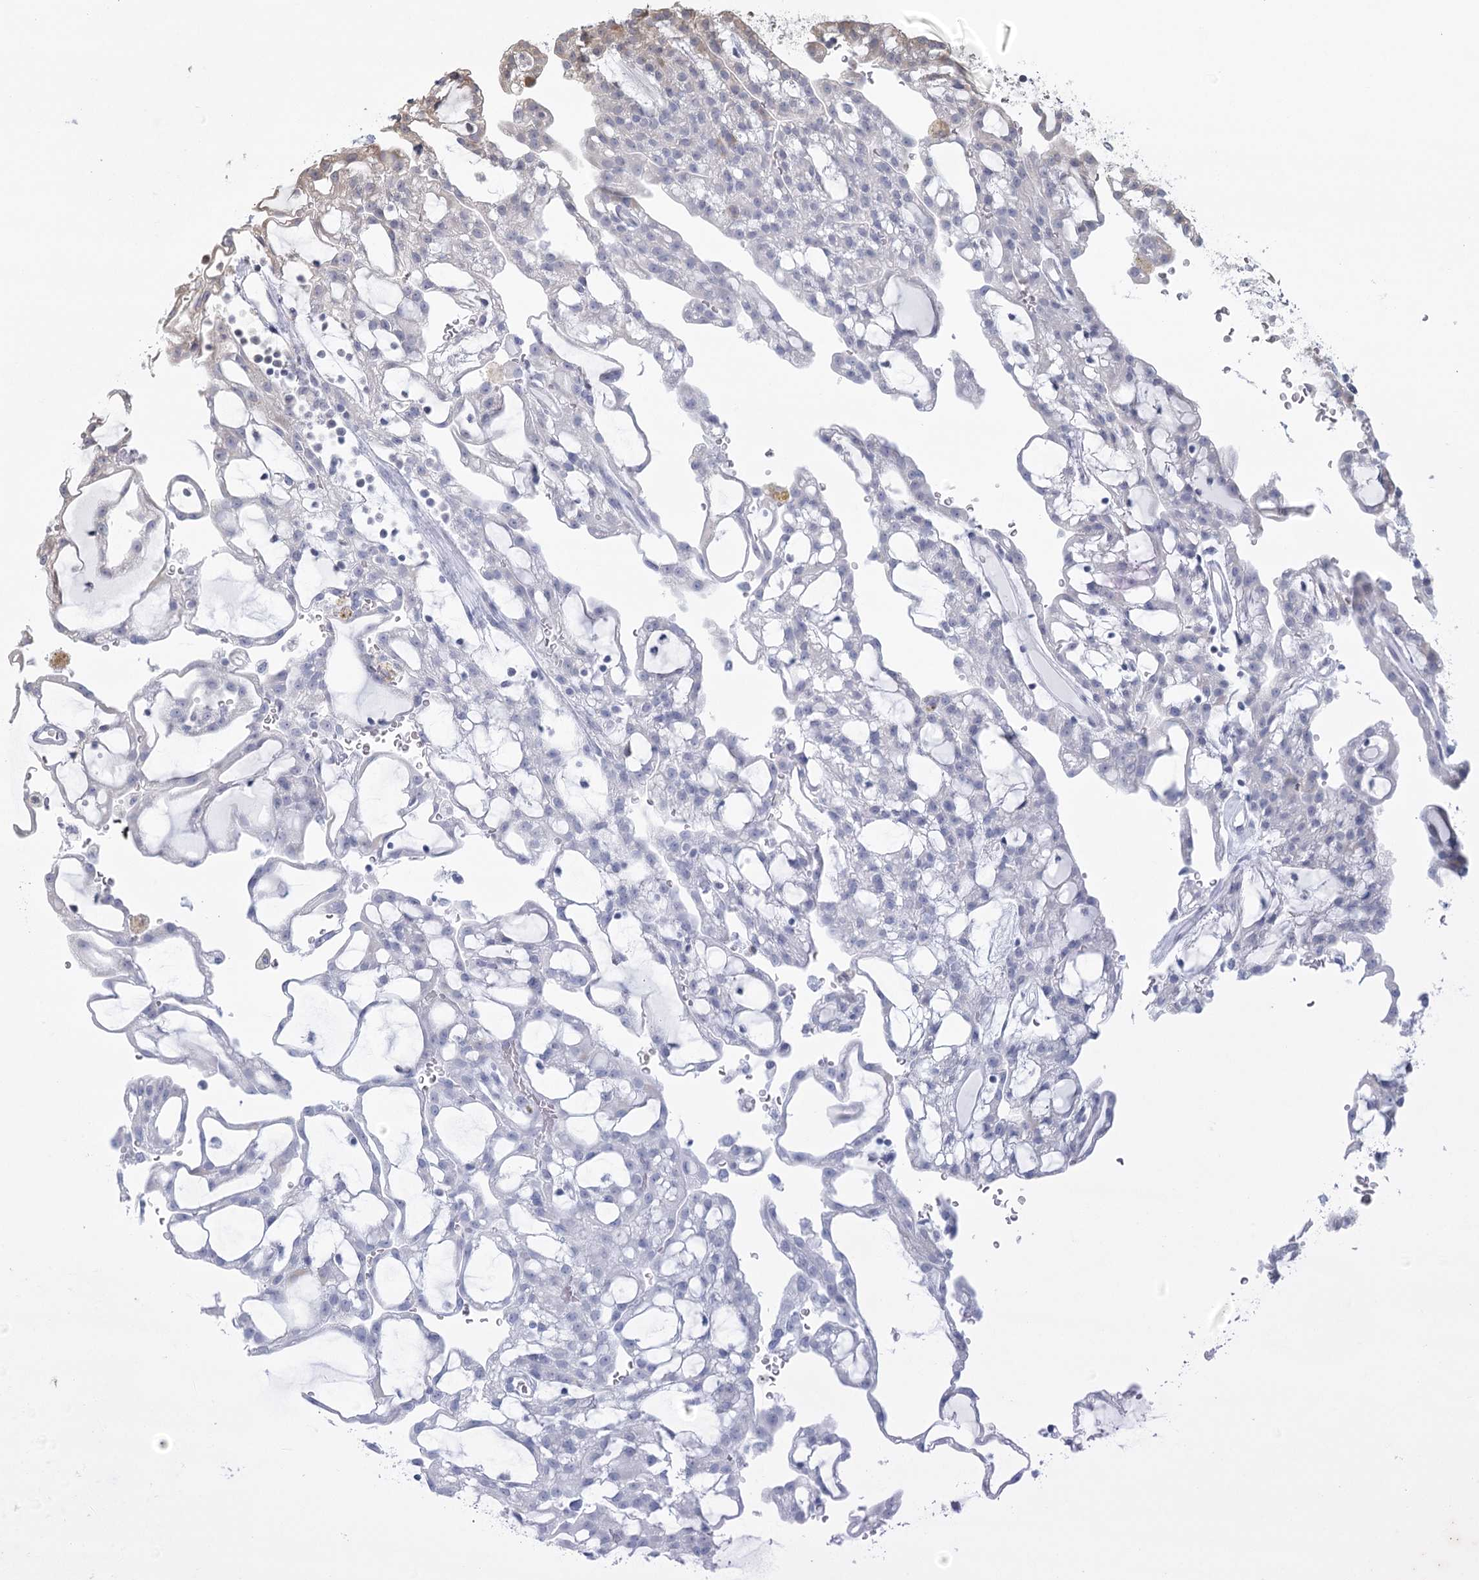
{"staining": {"intensity": "moderate", "quantity": "<25%", "location": "cytoplasmic/membranous"}, "tissue": "renal cancer", "cell_type": "Tumor cells", "image_type": "cancer", "snomed": [{"axis": "morphology", "description": "Adenocarcinoma, NOS"}, {"axis": "topography", "description": "Kidney"}], "caption": "Tumor cells display low levels of moderate cytoplasmic/membranous staining in about <25% of cells in human adenocarcinoma (renal).", "gene": "LACTB", "patient": {"sex": "male", "age": 63}}